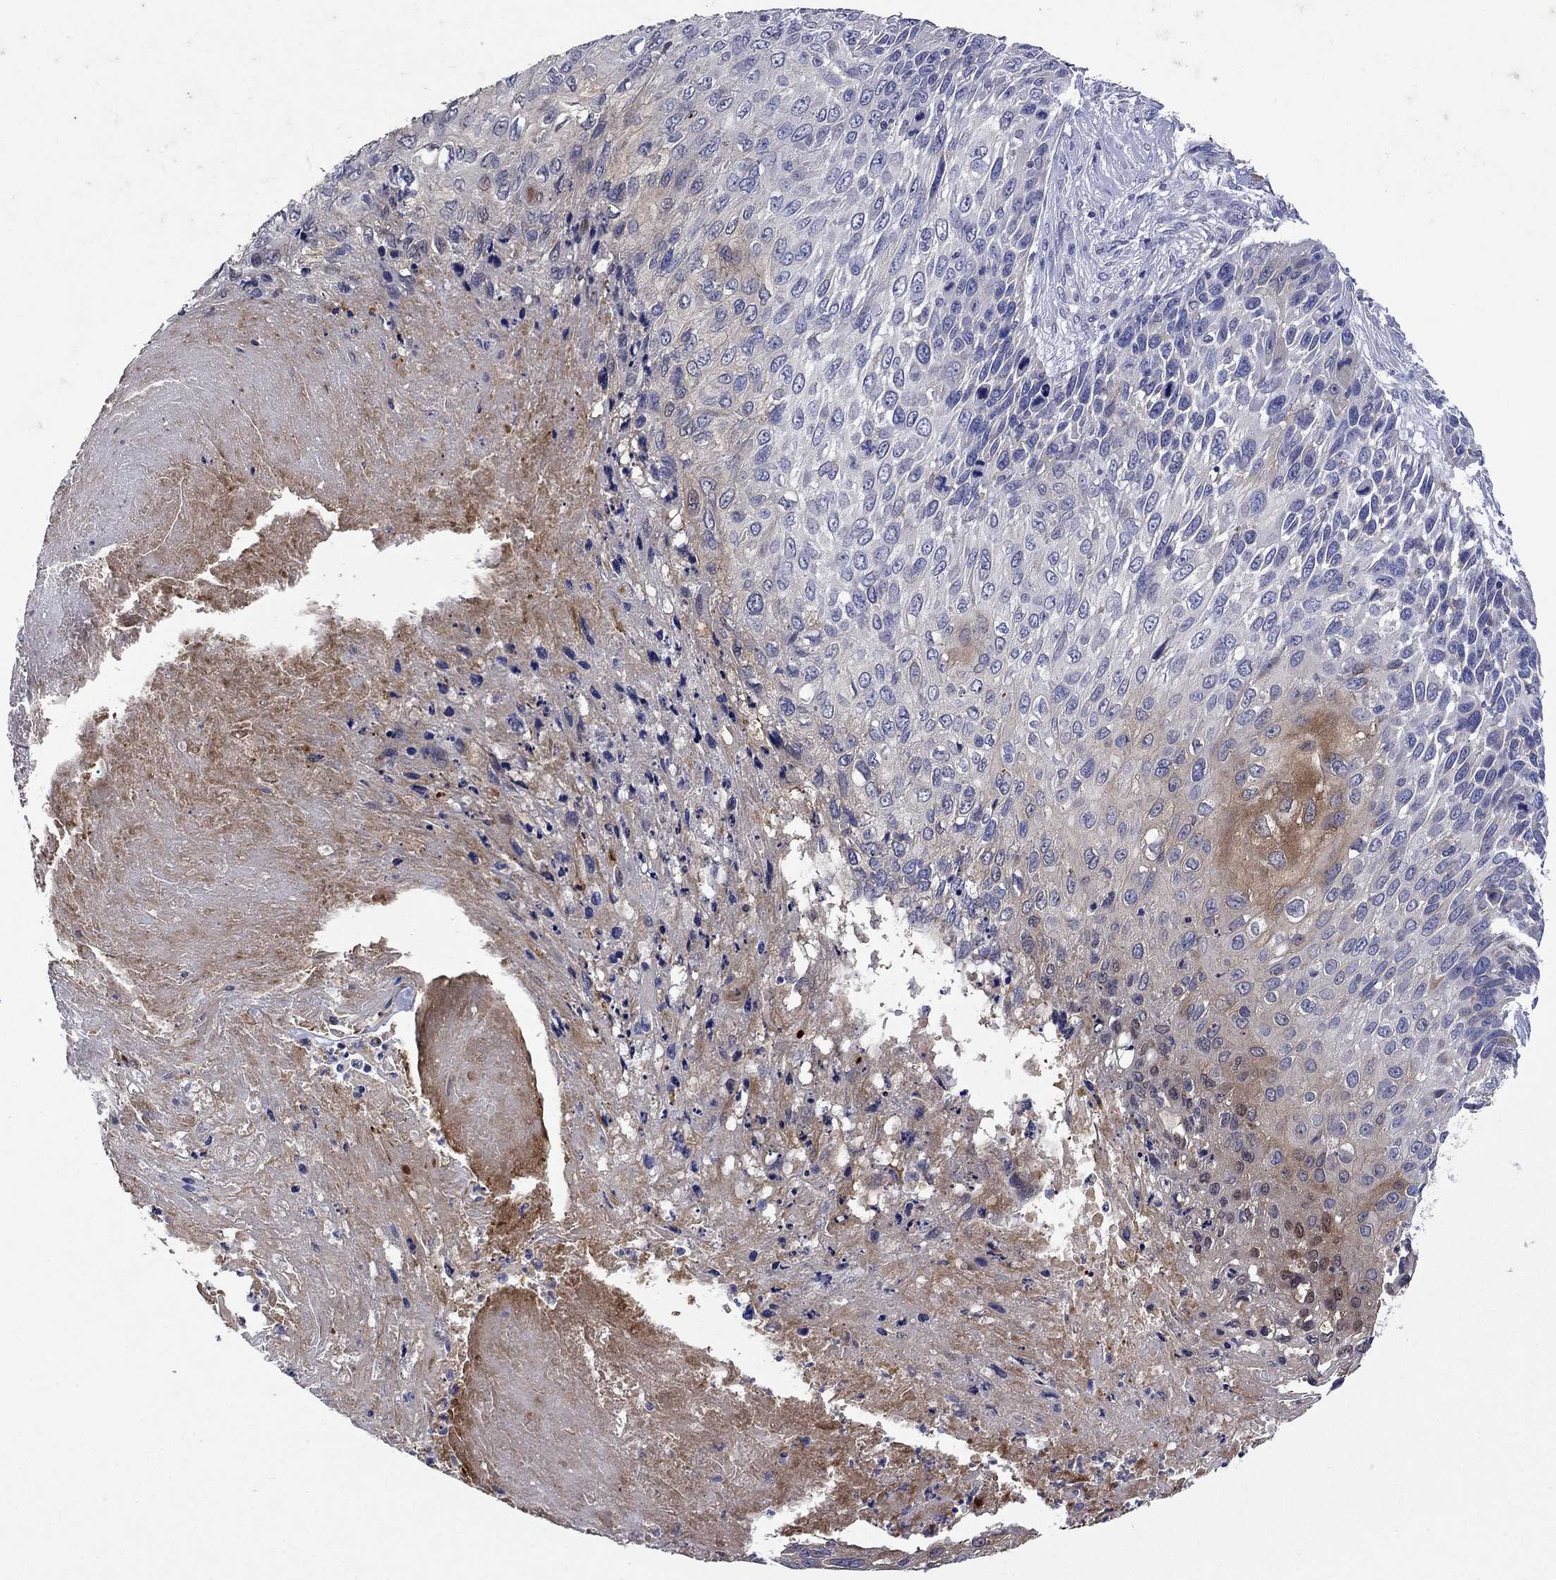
{"staining": {"intensity": "moderate", "quantity": "<25%", "location": "cytoplasmic/membranous"}, "tissue": "skin cancer", "cell_type": "Tumor cells", "image_type": "cancer", "snomed": [{"axis": "morphology", "description": "Squamous cell carcinoma, NOS"}, {"axis": "topography", "description": "Skin"}], "caption": "Approximately <25% of tumor cells in squamous cell carcinoma (skin) reveal moderate cytoplasmic/membranous protein positivity as visualized by brown immunohistochemical staining.", "gene": "SULT2B1", "patient": {"sex": "male", "age": 92}}